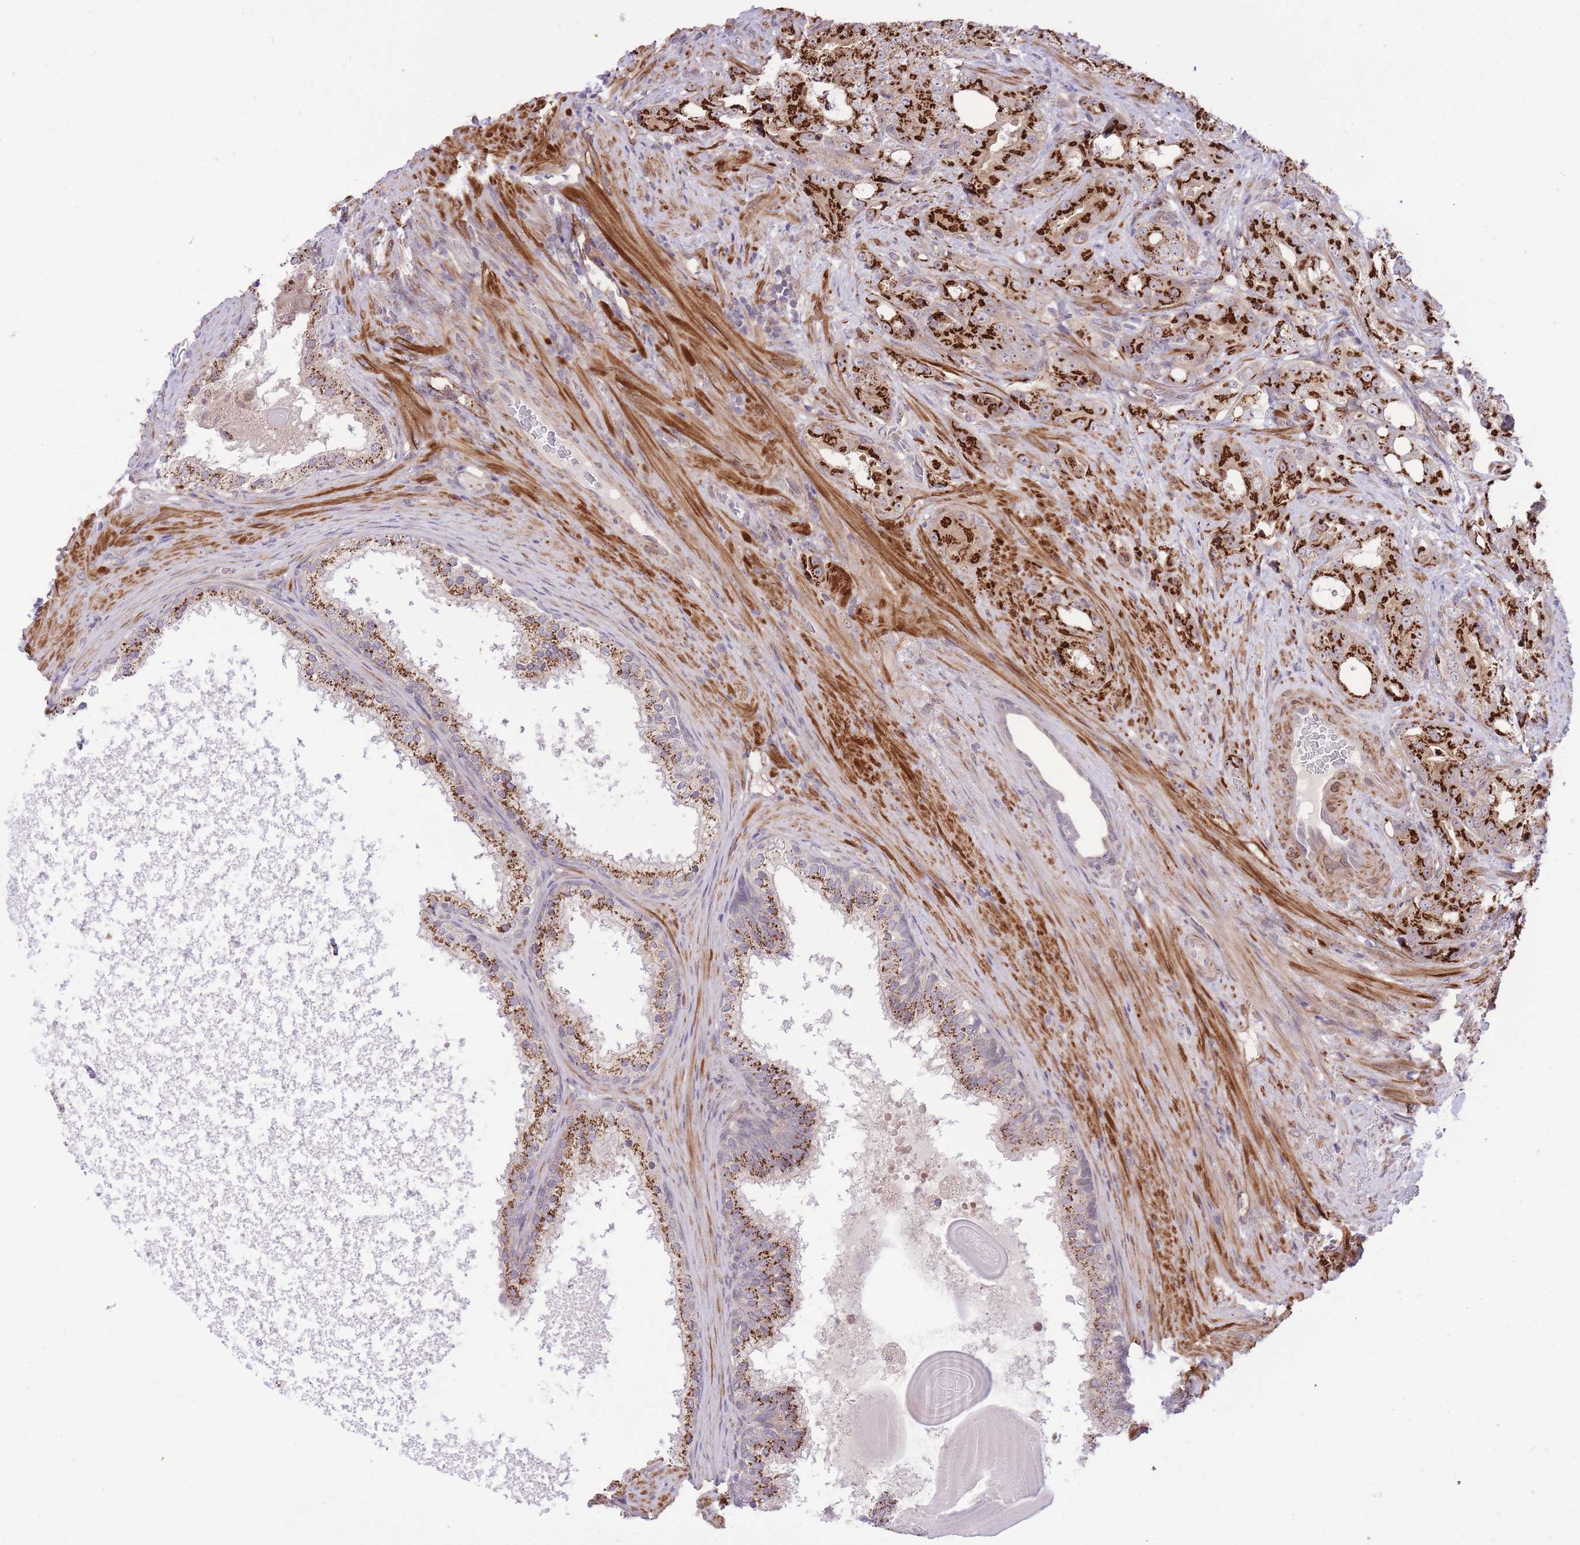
{"staining": {"intensity": "strong", "quantity": ">75%", "location": "cytoplasmic/membranous"}, "tissue": "prostate cancer", "cell_type": "Tumor cells", "image_type": "cancer", "snomed": [{"axis": "morphology", "description": "Adenocarcinoma, High grade"}, {"axis": "topography", "description": "Prostate"}], "caption": "Prostate adenocarcinoma (high-grade) stained for a protein demonstrates strong cytoplasmic/membranous positivity in tumor cells.", "gene": "ZBED5", "patient": {"sex": "male", "age": 69}}